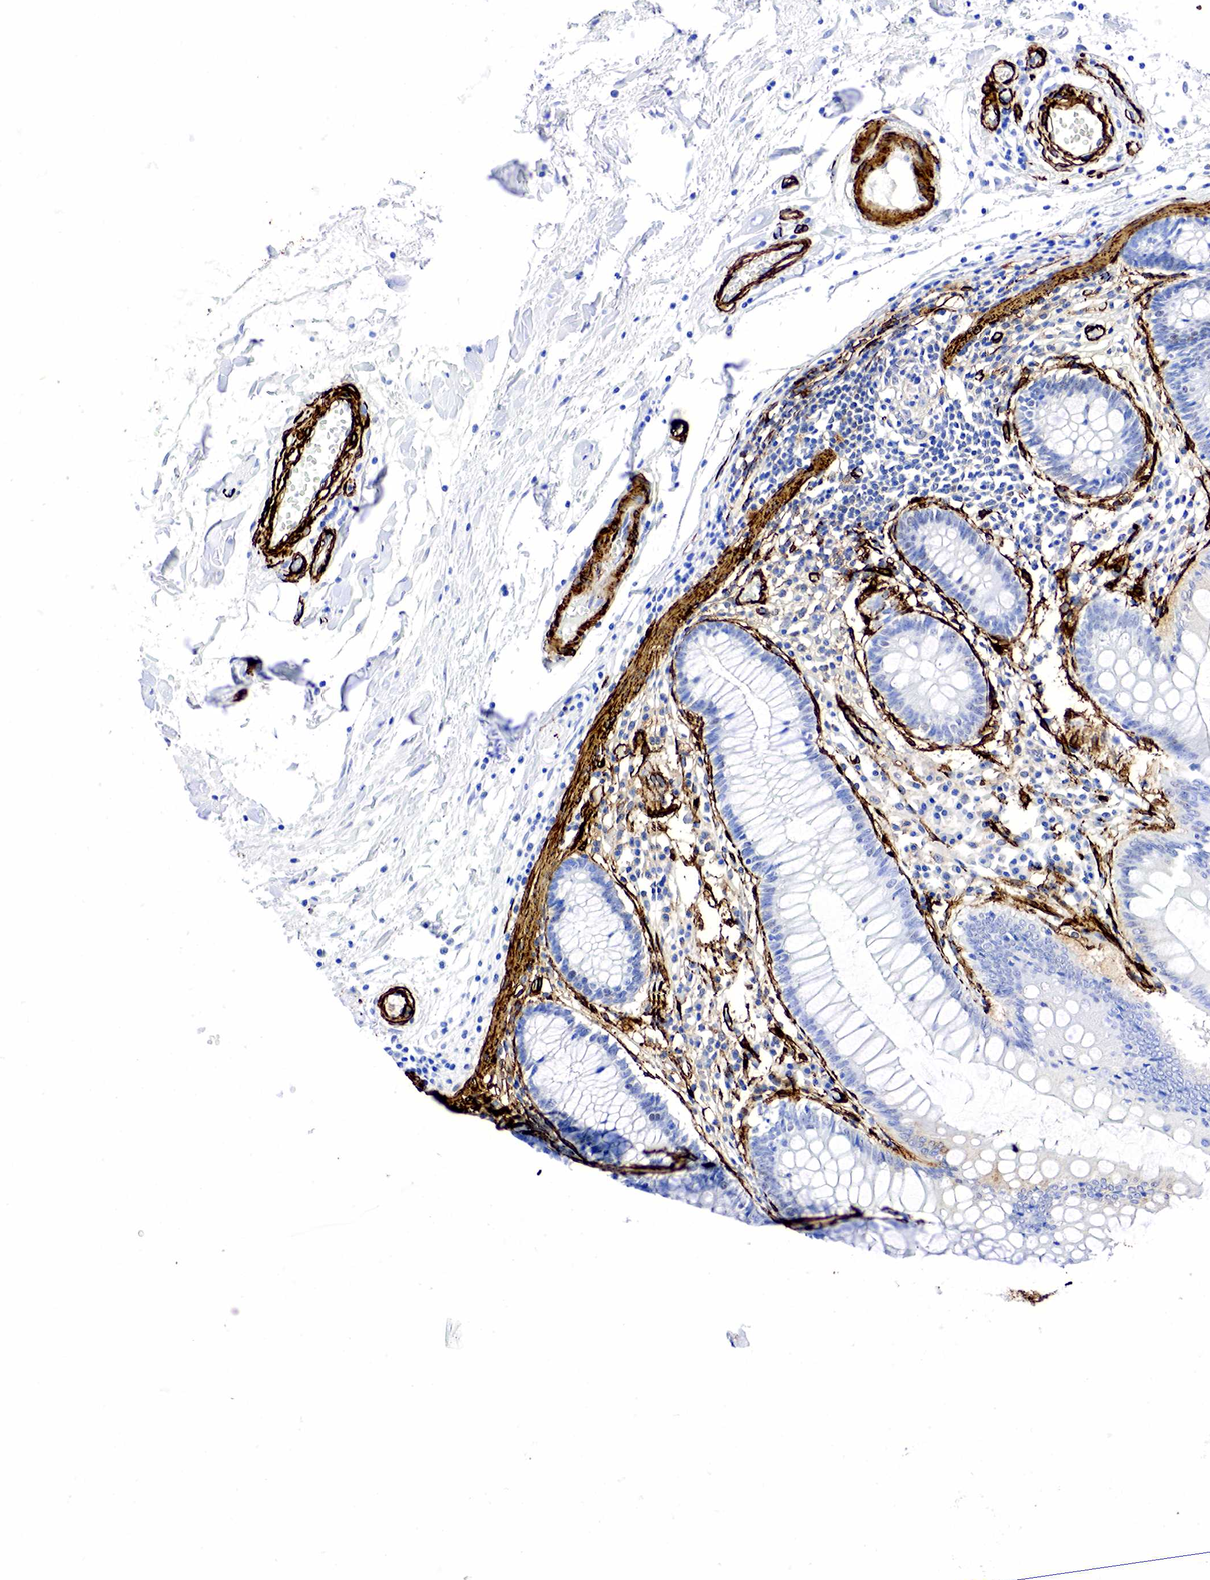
{"staining": {"intensity": "negative", "quantity": "none", "location": "none"}, "tissue": "colon", "cell_type": "Endothelial cells", "image_type": "normal", "snomed": [{"axis": "morphology", "description": "Normal tissue, NOS"}, {"axis": "topography", "description": "Colon"}], "caption": "The micrograph exhibits no significant expression in endothelial cells of colon.", "gene": "ACTA2", "patient": {"sex": "female", "age": 55}}